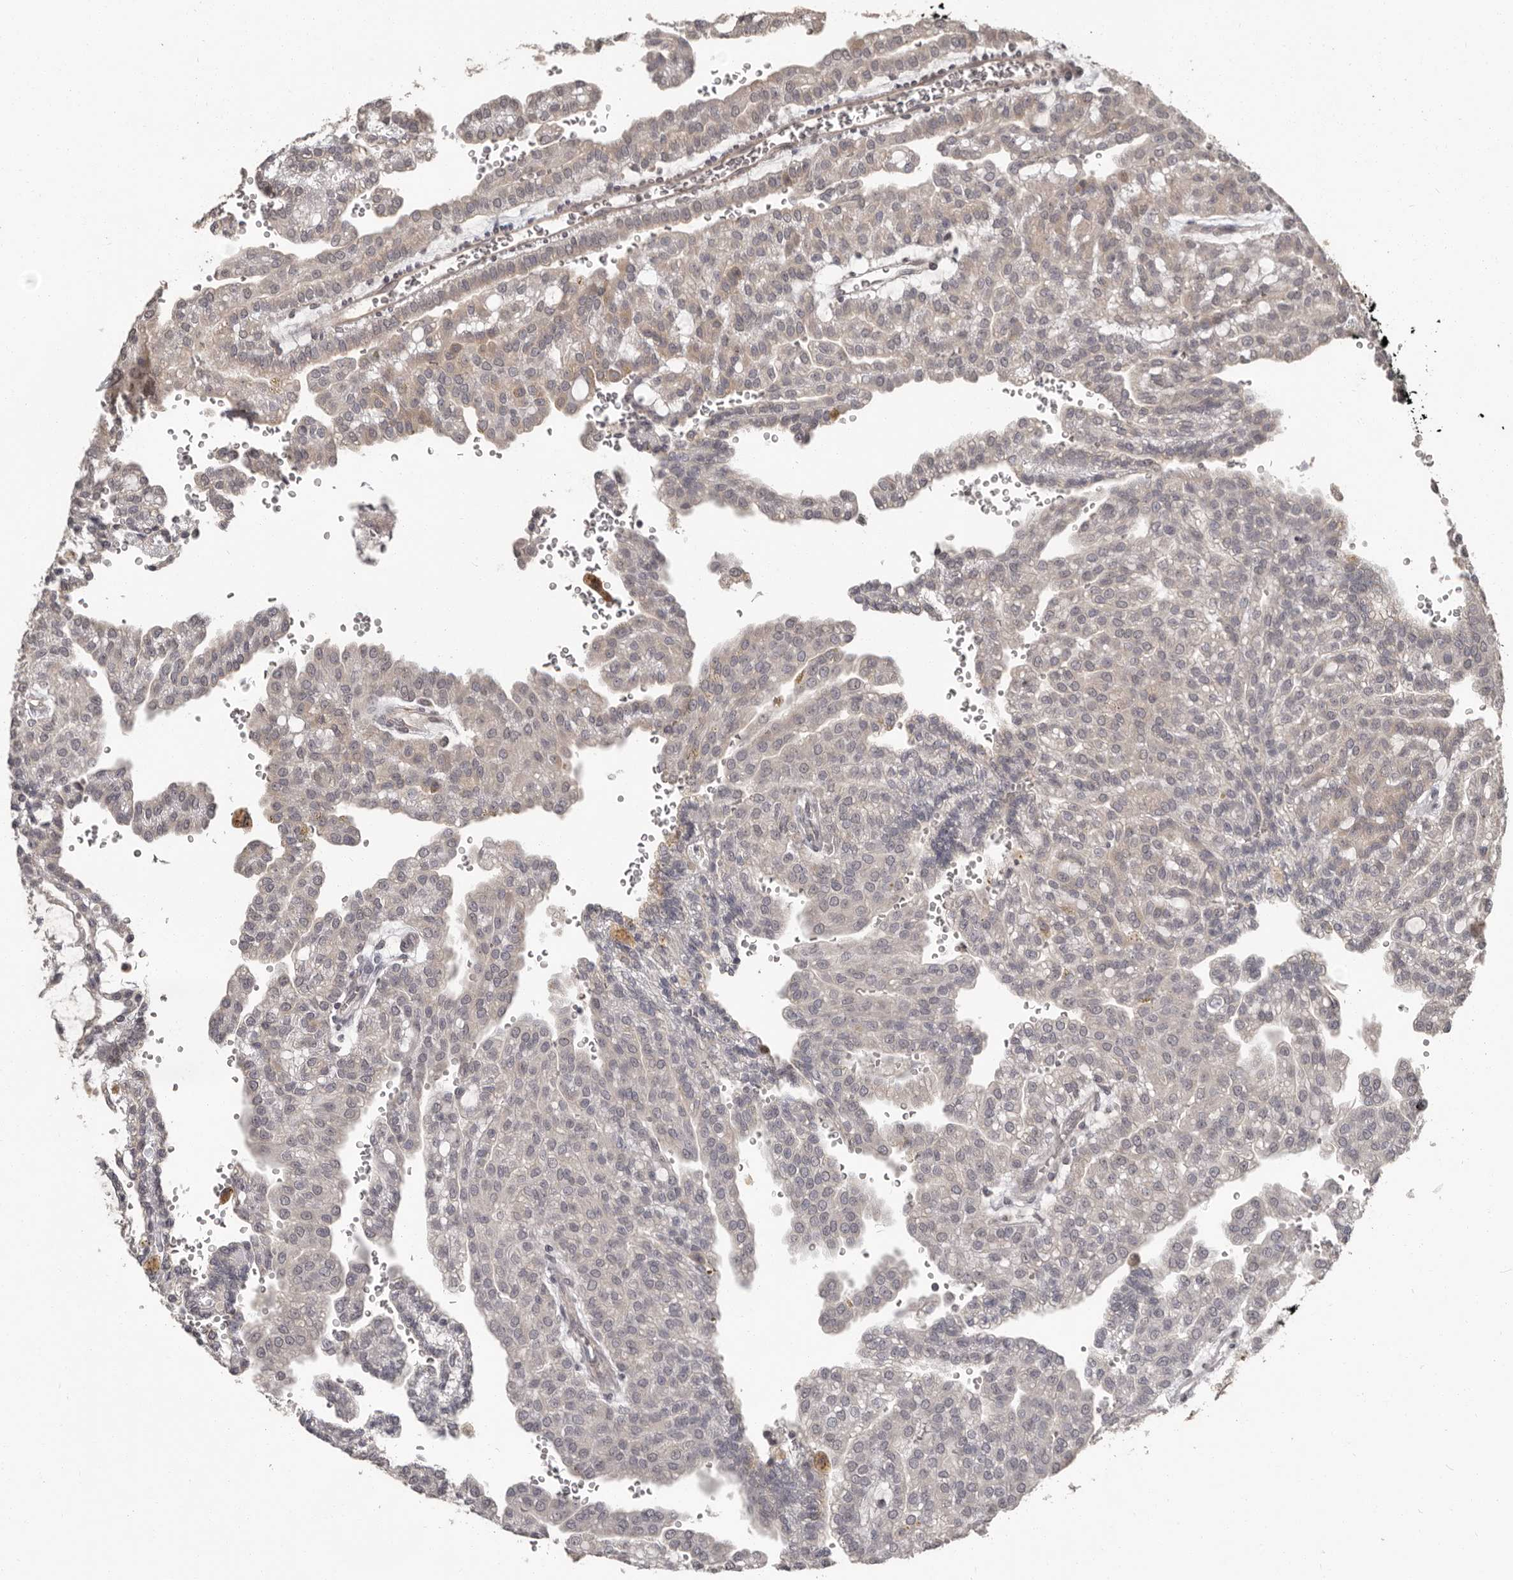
{"staining": {"intensity": "weak", "quantity": "25%-75%", "location": "cytoplasmic/membranous"}, "tissue": "renal cancer", "cell_type": "Tumor cells", "image_type": "cancer", "snomed": [{"axis": "morphology", "description": "Adenocarcinoma, NOS"}, {"axis": "topography", "description": "Kidney"}], "caption": "Immunohistochemical staining of human renal cancer reveals low levels of weak cytoplasmic/membranous protein positivity in about 25%-75% of tumor cells.", "gene": "ZFP14", "patient": {"sex": "male", "age": 63}}